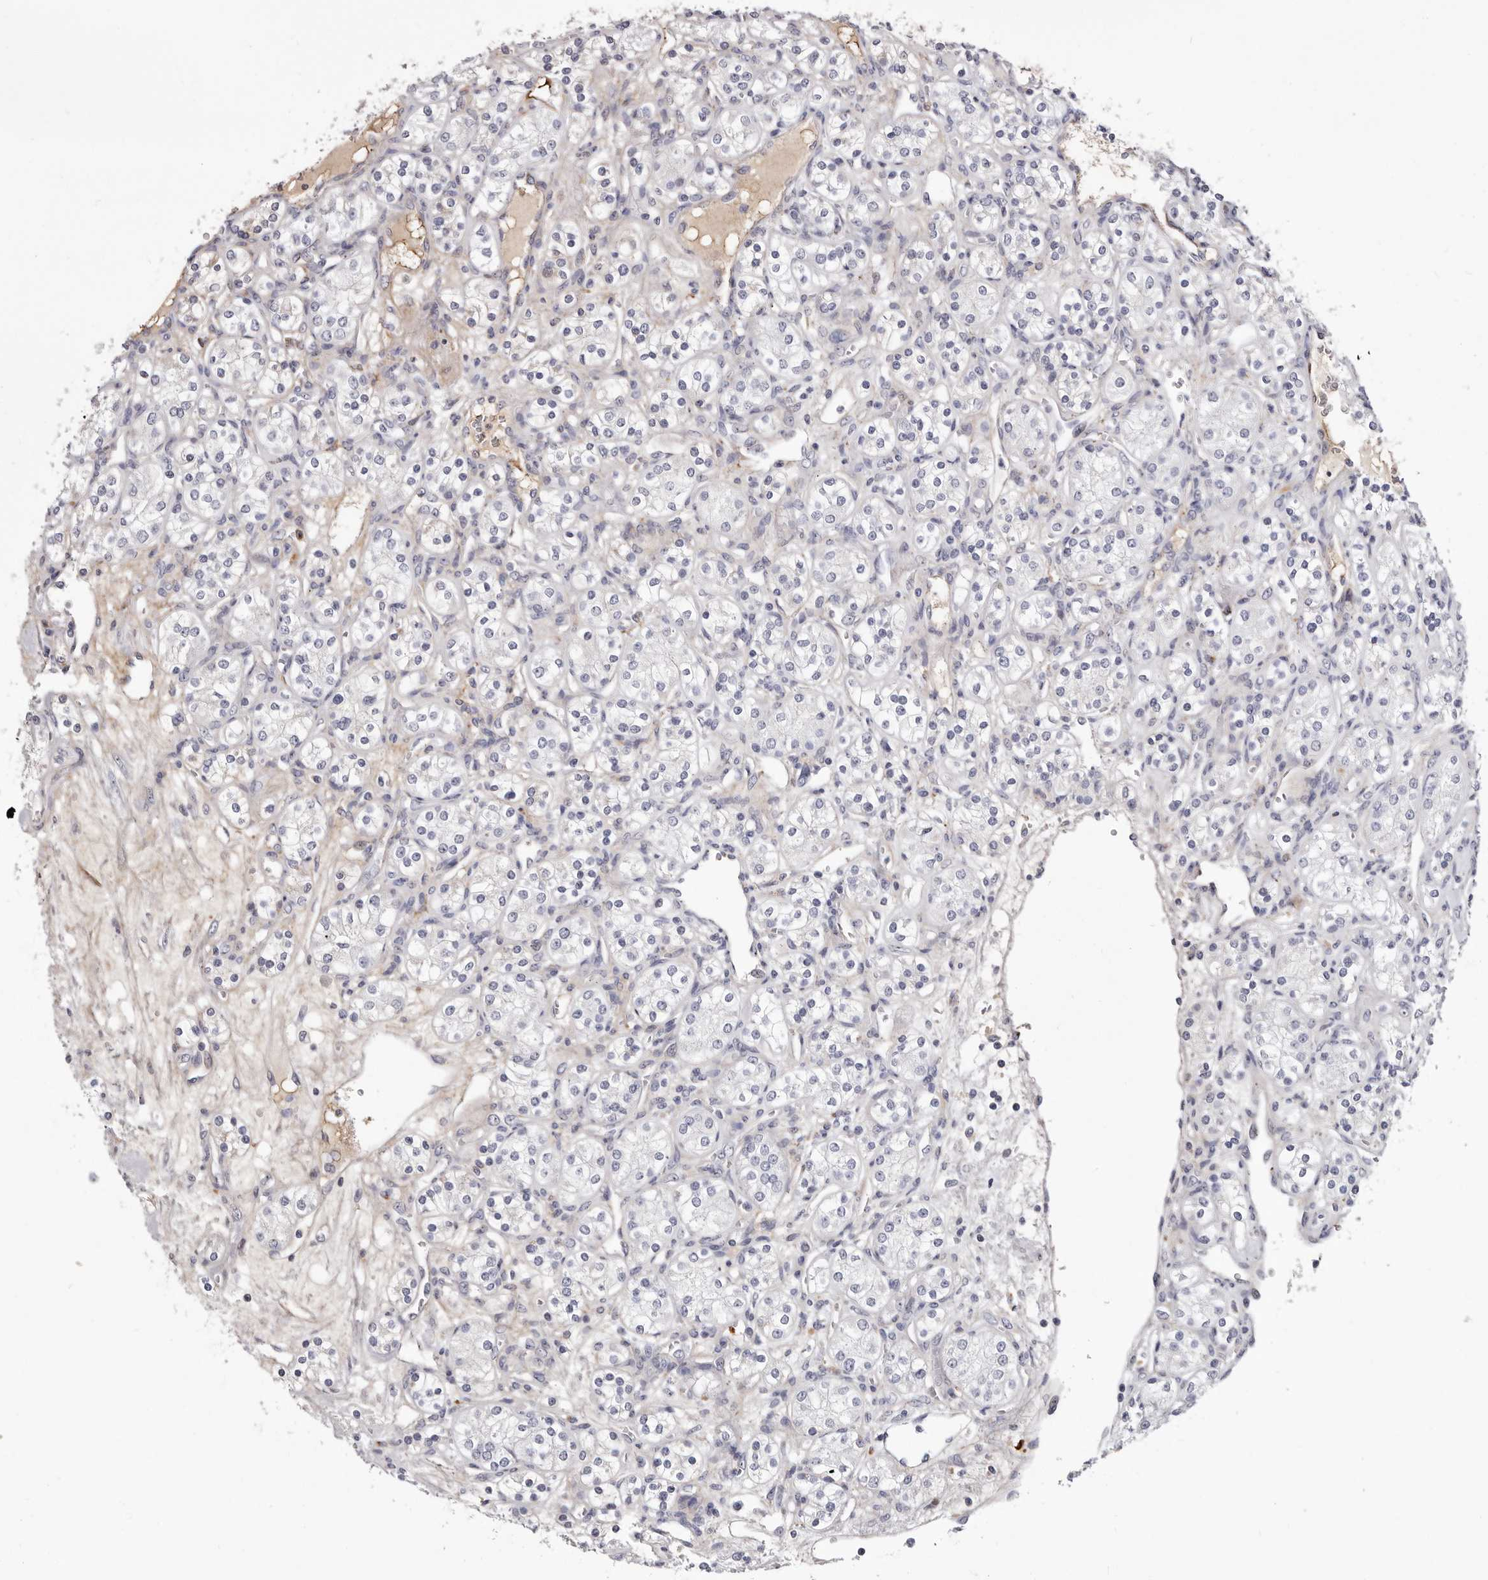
{"staining": {"intensity": "negative", "quantity": "none", "location": "none"}, "tissue": "renal cancer", "cell_type": "Tumor cells", "image_type": "cancer", "snomed": [{"axis": "morphology", "description": "Adenocarcinoma, NOS"}, {"axis": "topography", "description": "Kidney"}], "caption": "The histopathology image shows no significant positivity in tumor cells of renal adenocarcinoma.", "gene": "NUBPL", "patient": {"sex": "male", "age": 77}}